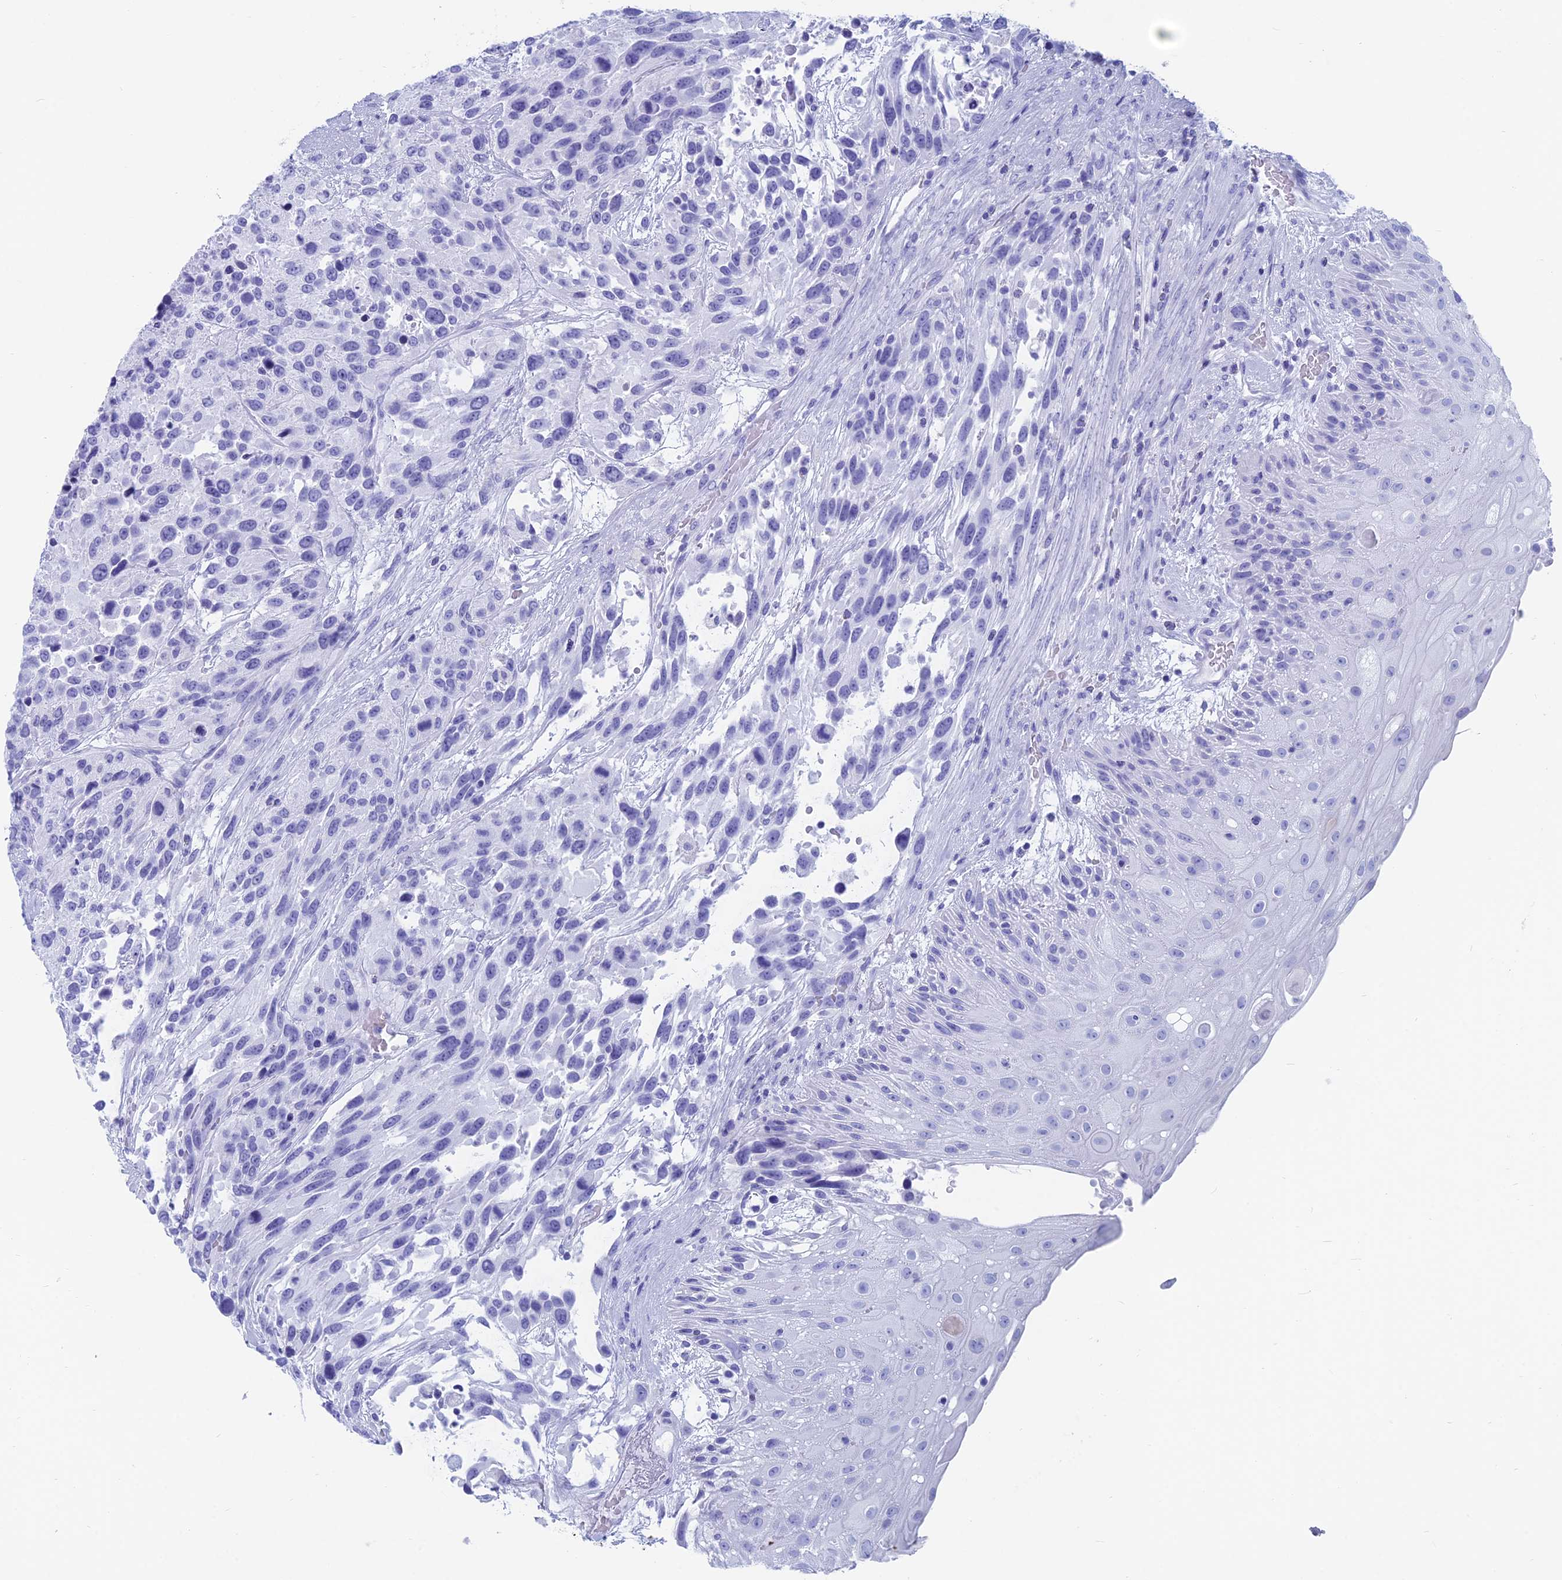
{"staining": {"intensity": "negative", "quantity": "none", "location": "none"}, "tissue": "urothelial cancer", "cell_type": "Tumor cells", "image_type": "cancer", "snomed": [{"axis": "morphology", "description": "Urothelial carcinoma, High grade"}, {"axis": "topography", "description": "Urinary bladder"}], "caption": "Photomicrograph shows no protein expression in tumor cells of urothelial cancer tissue.", "gene": "CAPS", "patient": {"sex": "female", "age": 70}}